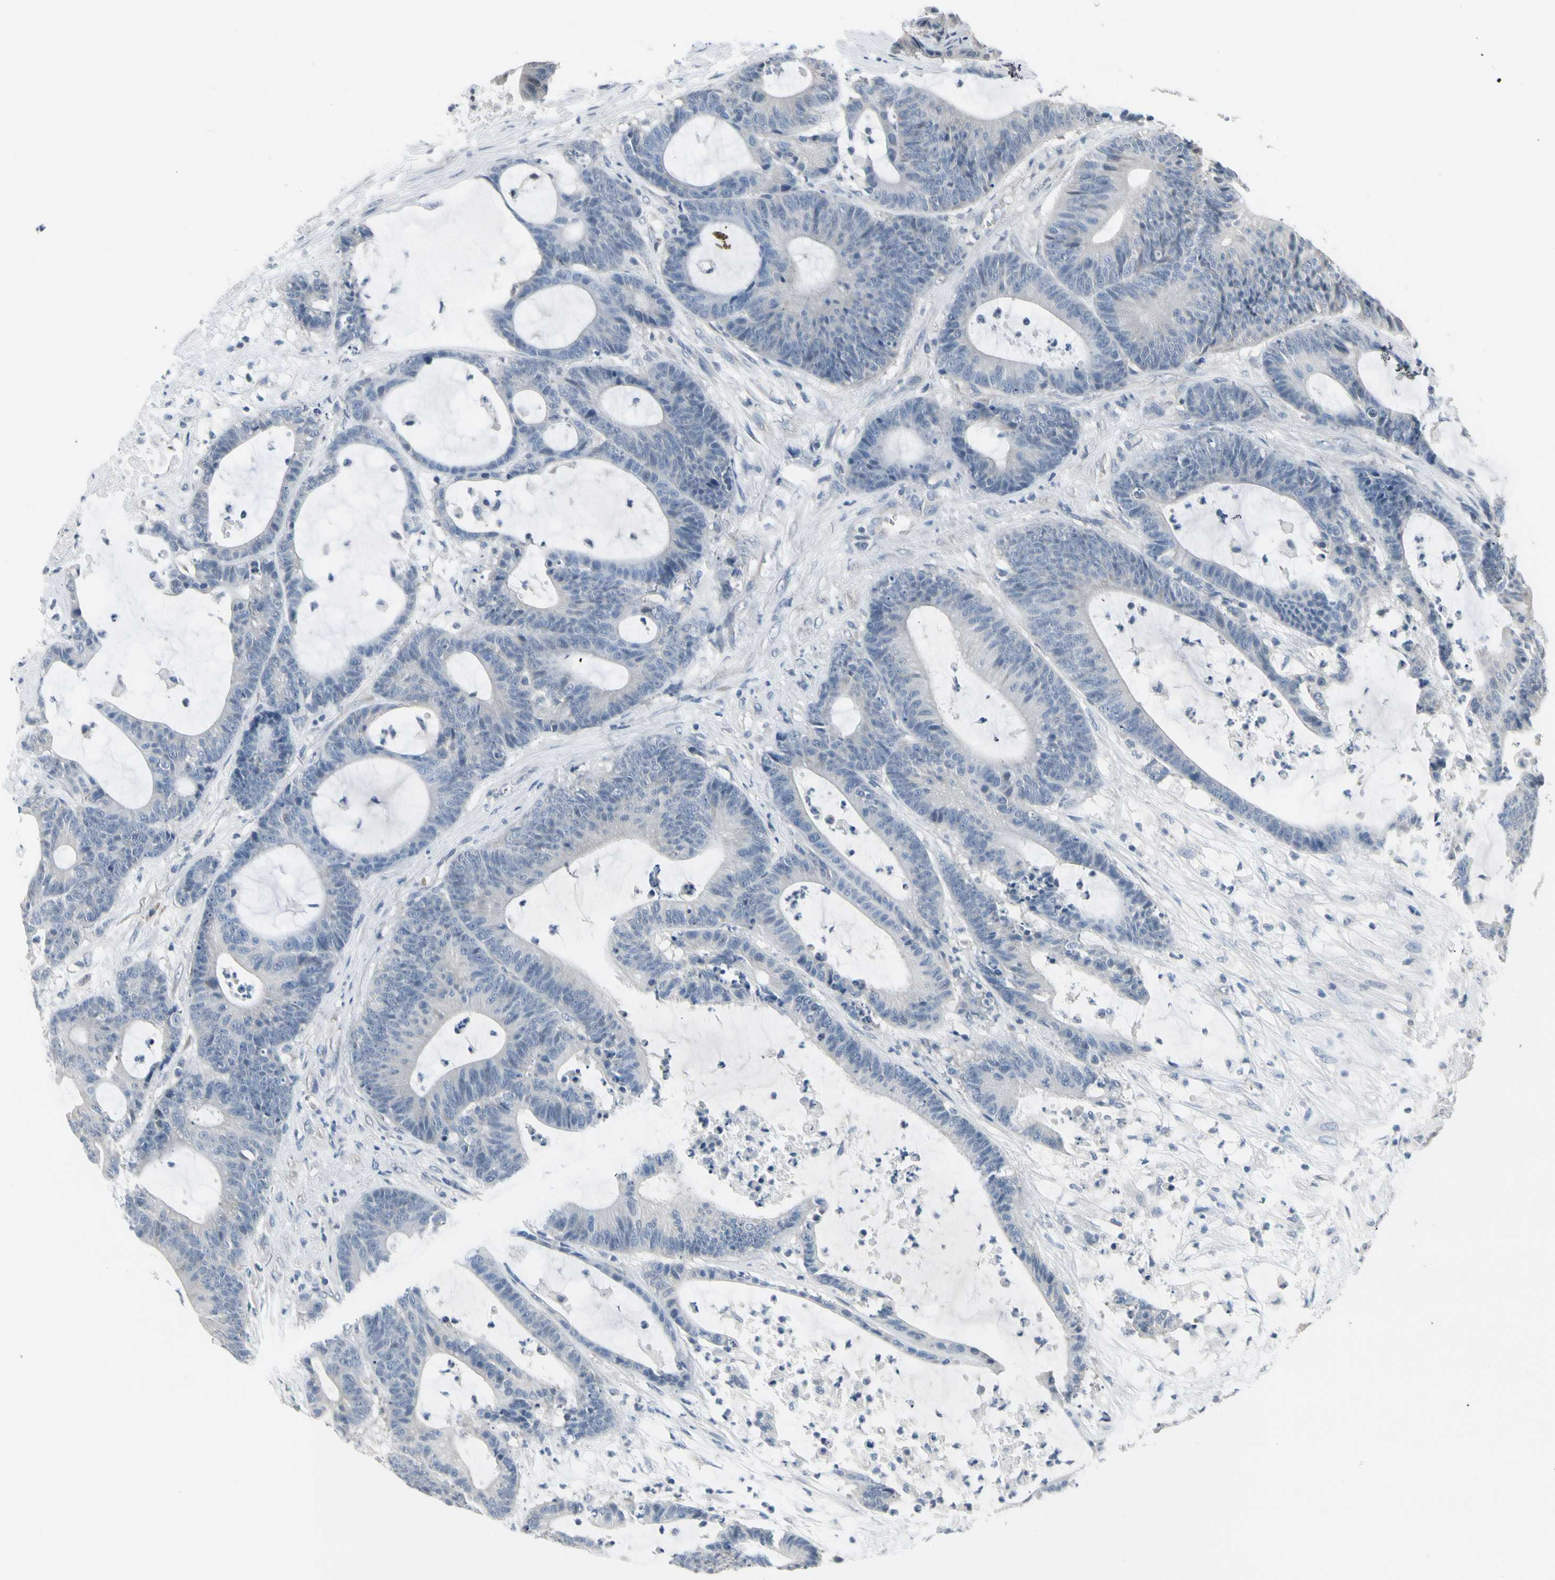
{"staining": {"intensity": "negative", "quantity": "none", "location": "none"}, "tissue": "colorectal cancer", "cell_type": "Tumor cells", "image_type": "cancer", "snomed": [{"axis": "morphology", "description": "Adenocarcinoma, NOS"}, {"axis": "topography", "description": "Colon"}], "caption": "Immunohistochemistry histopathology image of colorectal cancer (adenocarcinoma) stained for a protein (brown), which demonstrates no expression in tumor cells. Brightfield microscopy of IHC stained with DAB (3,3'-diaminobenzidine) (brown) and hematoxylin (blue), captured at high magnification.", "gene": "SV2A", "patient": {"sex": "female", "age": 84}}